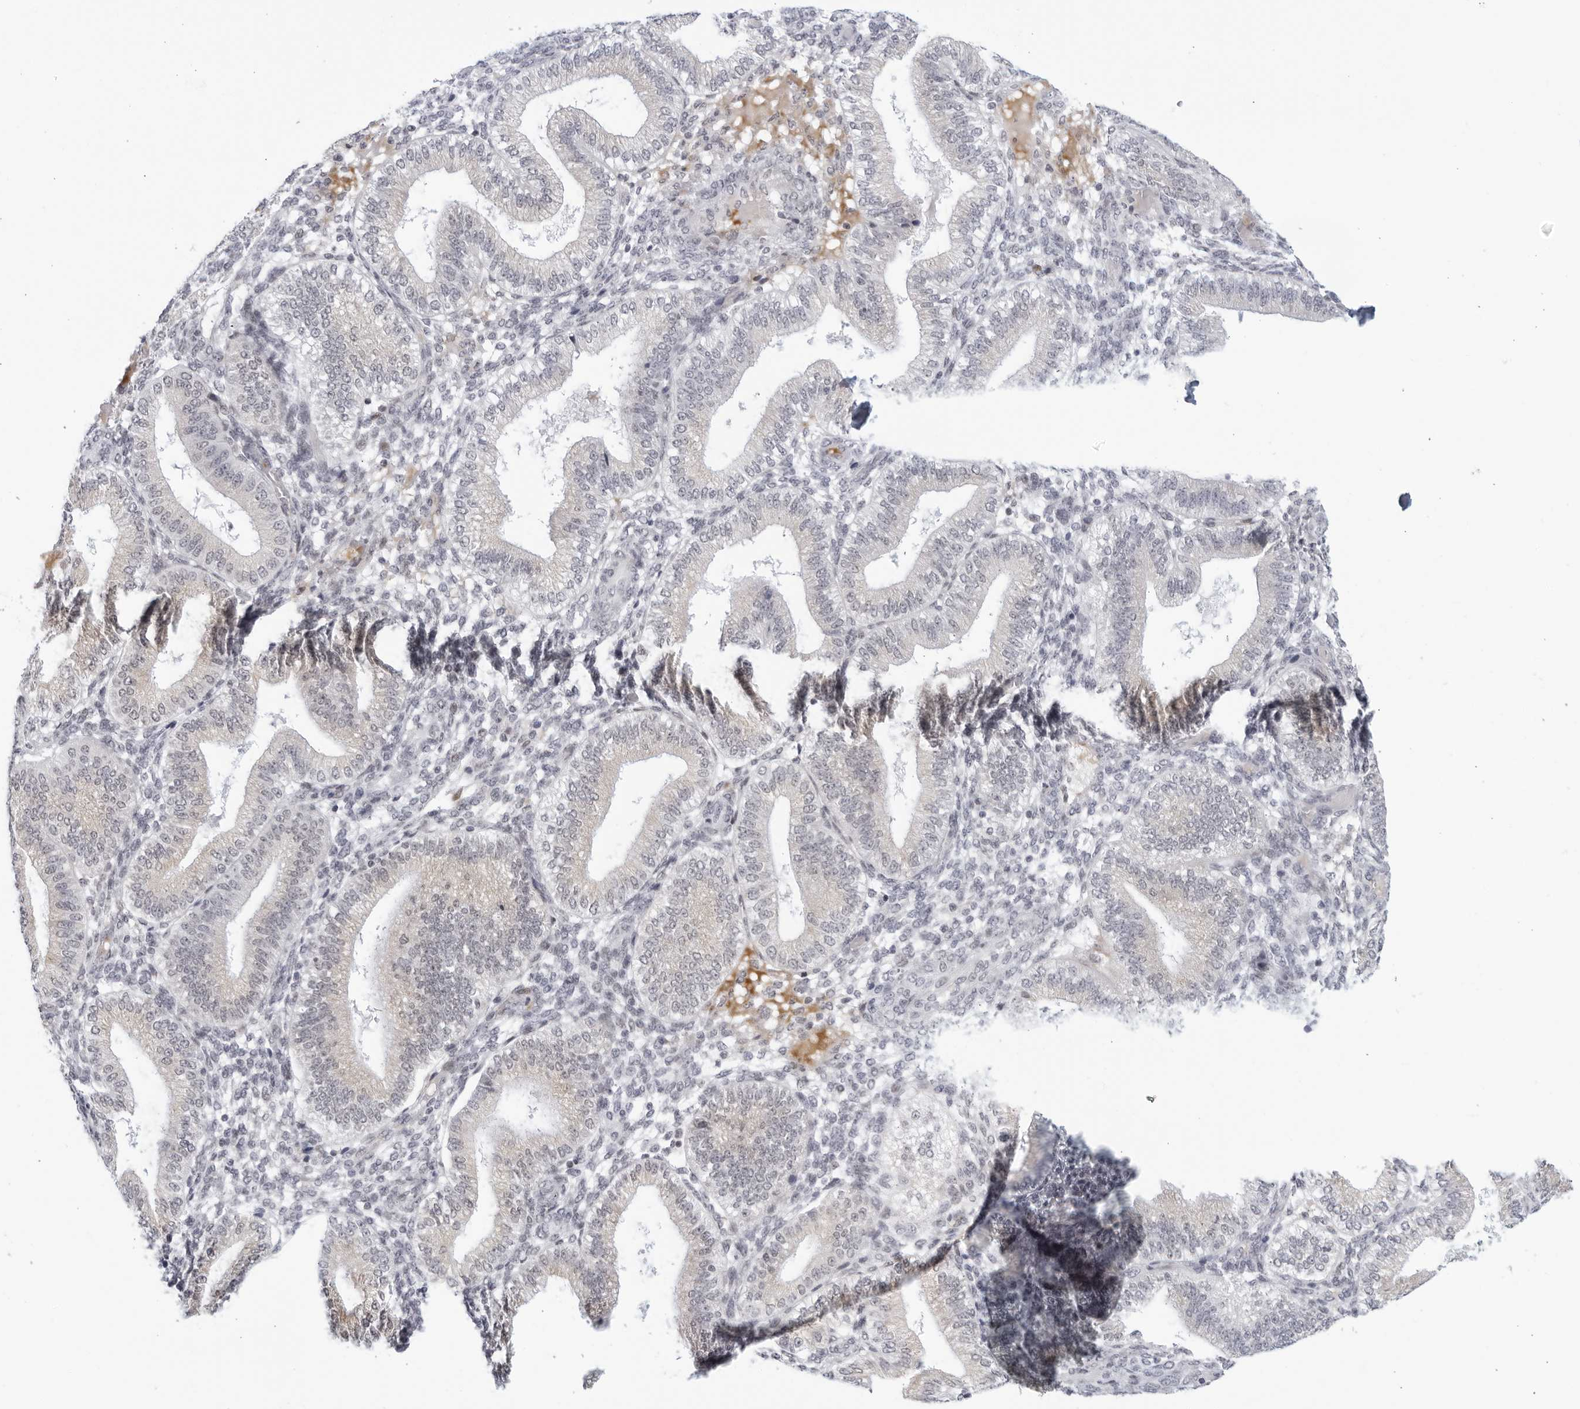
{"staining": {"intensity": "negative", "quantity": "none", "location": "none"}, "tissue": "endometrium", "cell_type": "Cells in endometrial stroma", "image_type": "normal", "snomed": [{"axis": "morphology", "description": "Normal tissue, NOS"}, {"axis": "topography", "description": "Endometrium"}], "caption": "DAB (3,3'-diaminobenzidine) immunohistochemical staining of benign endometrium shows no significant expression in cells in endometrial stroma. (DAB immunohistochemistry visualized using brightfield microscopy, high magnification).", "gene": "WDTC1", "patient": {"sex": "female", "age": 39}}